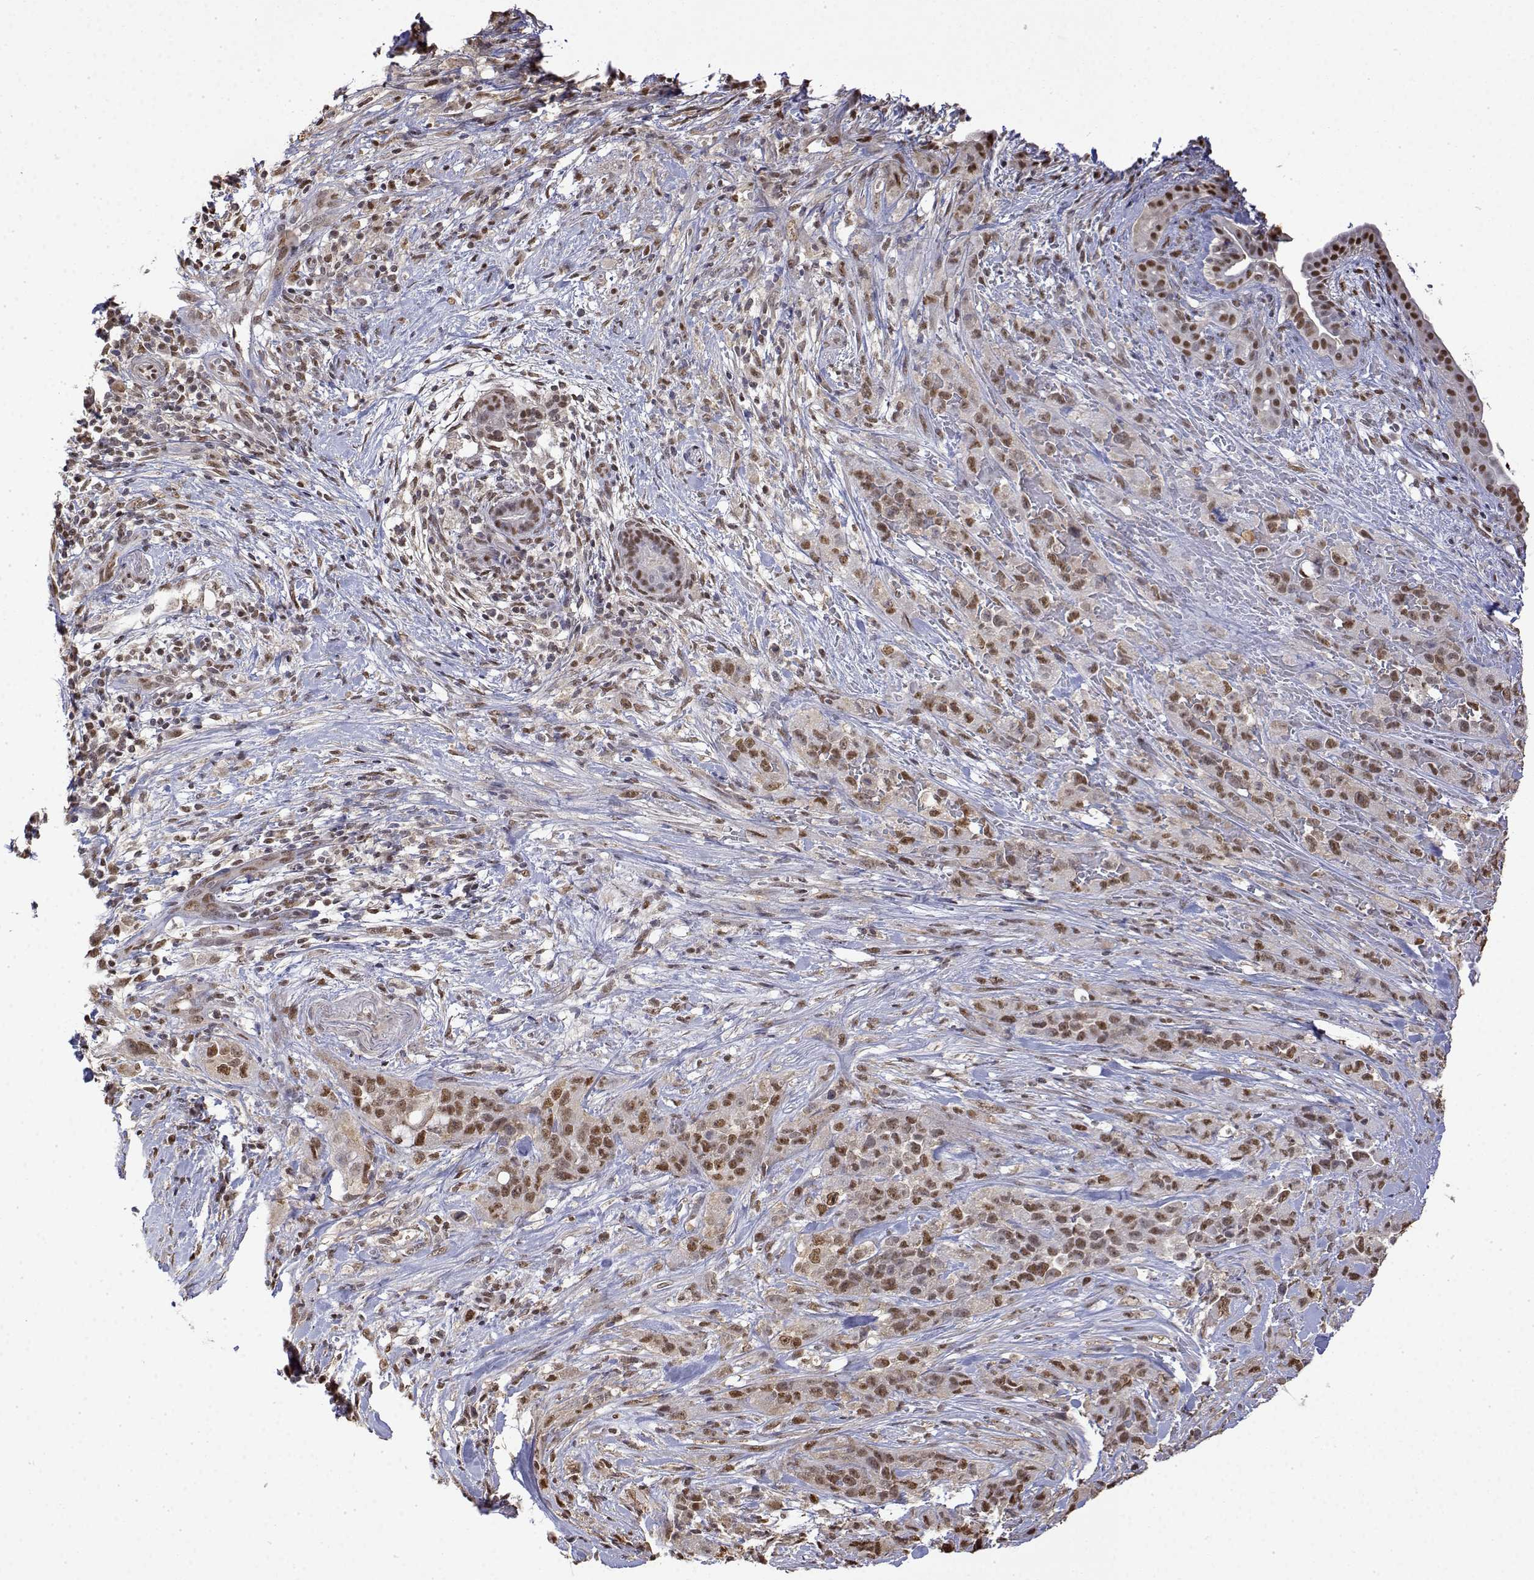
{"staining": {"intensity": "moderate", "quantity": ">75%", "location": "nuclear"}, "tissue": "pancreatic cancer", "cell_type": "Tumor cells", "image_type": "cancer", "snomed": [{"axis": "morphology", "description": "Adenocarcinoma, NOS"}, {"axis": "topography", "description": "Pancreas"}], "caption": "A micrograph showing moderate nuclear positivity in approximately >75% of tumor cells in pancreatic adenocarcinoma, as visualized by brown immunohistochemical staining.", "gene": "TPI1", "patient": {"sex": "male", "age": 44}}